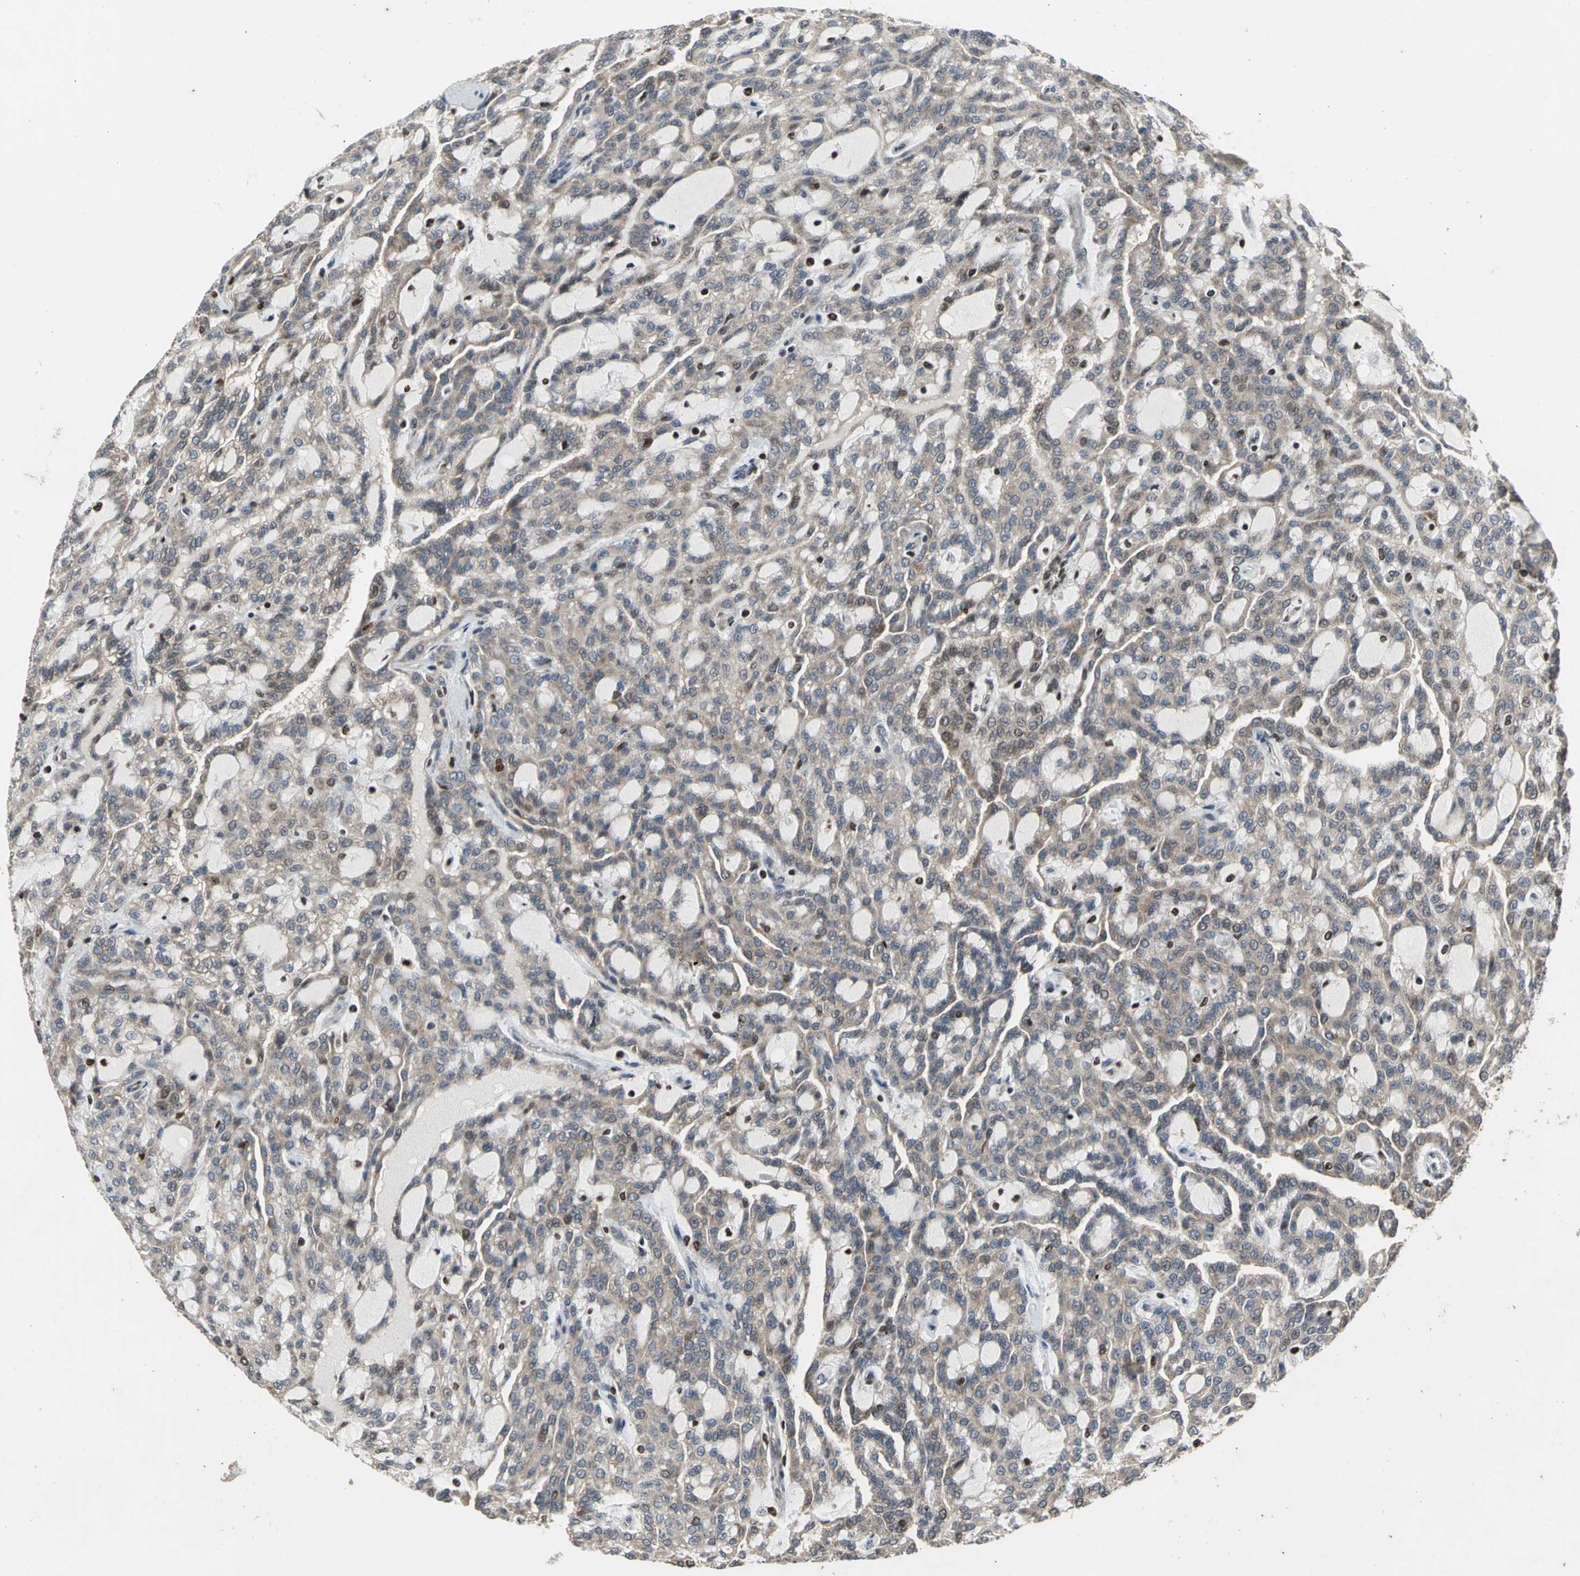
{"staining": {"intensity": "moderate", "quantity": ">75%", "location": "cytoplasmic/membranous,nuclear"}, "tissue": "renal cancer", "cell_type": "Tumor cells", "image_type": "cancer", "snomed": [{"axis": "morphology", "description": "Adenocarcinoma, NOS"}, {"axis": "topography", "description": "Kidney"}], "caption": "Moderate cytoplasmic/membranous and nuclear staining is appreciated in approximately >75% of tumor cells in renal cancer (adenocarcinoma).", "gene": "AHR", "patient": {"sex": "male", "age": 63}}